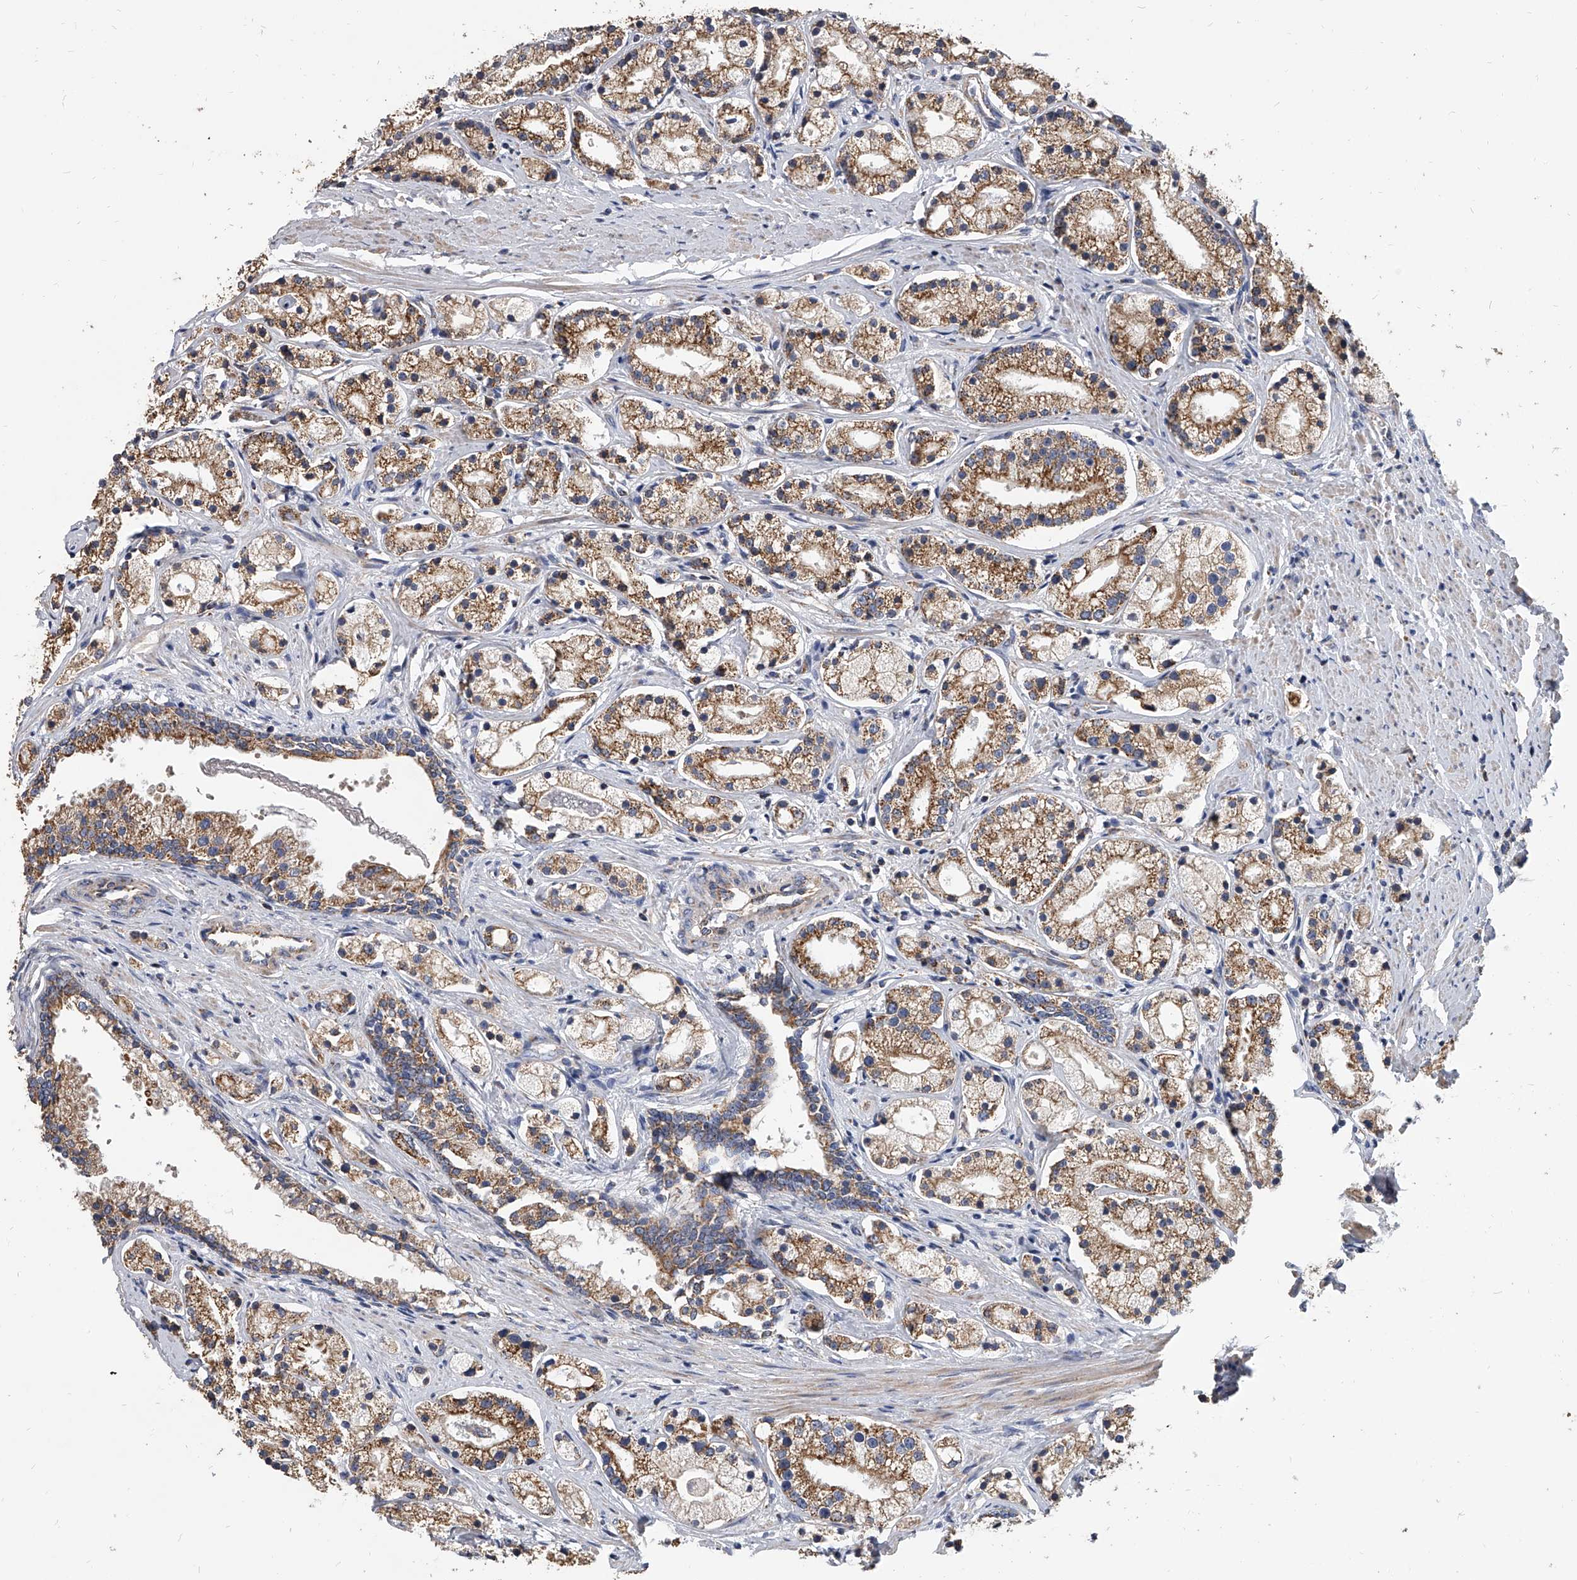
{"staining": {"intensity": "moderate", "quantity": ">75%", "location": "cytoplasmic/membranous"}, "tissue": "prostate cancer", "cell_type": "Tumor cells", "image_type": "cancer", "snomed": [{"axis": "morphology", "description": "Adenocarcinoma, High grade"}, {"axis": "topography", "description": "Prostate"}], "caption": "Immunohistochemistry image of human prostate cancer (adenocarcinoma (high-grade)) stained for a protein (brown), which reveals medium levels of moderate cytoplasmic/membranous expression in about >75% of tumor cells.", "gene": "MRPL28", "patient": {"sex": "male", "age": 69}}